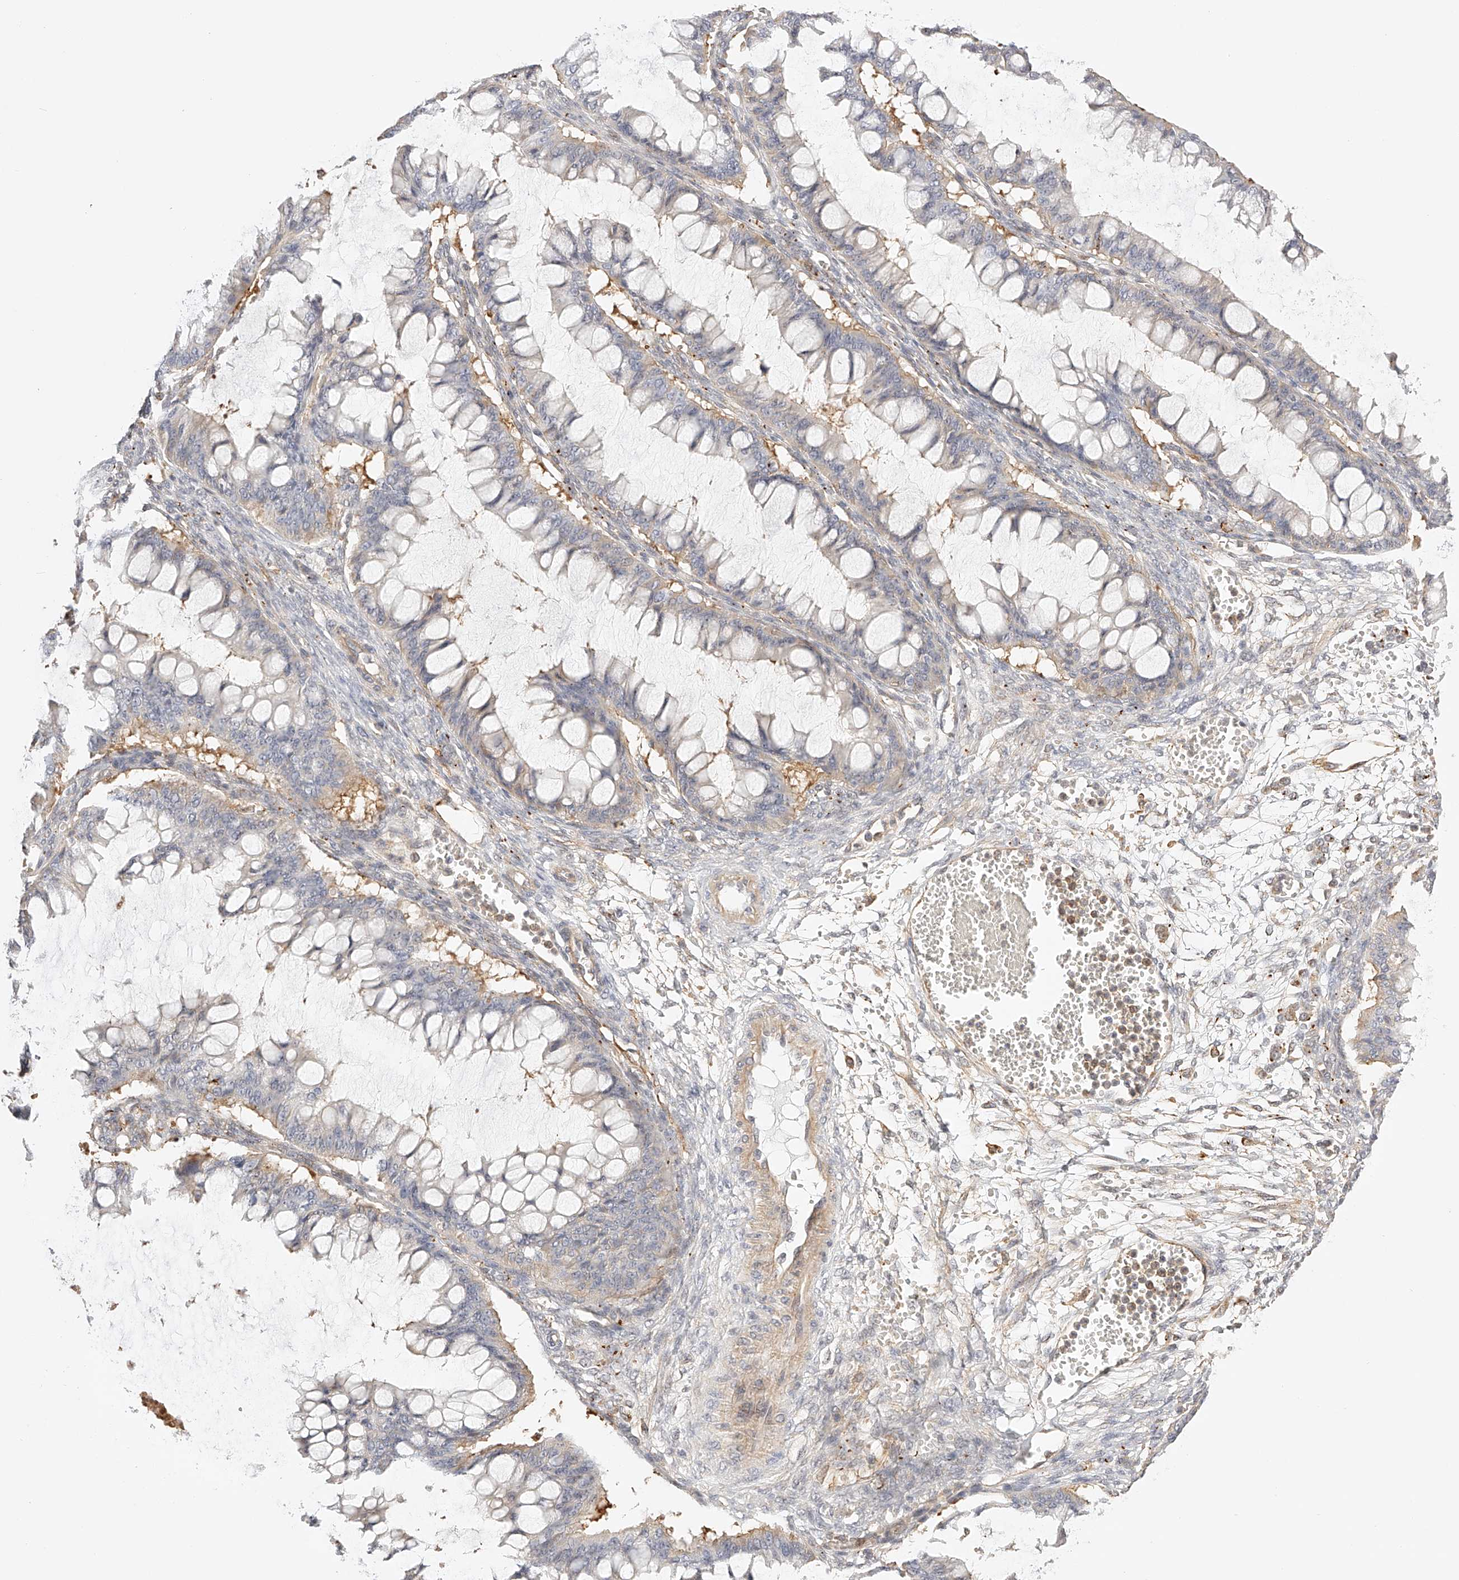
{"staining": {"intensity": "negative", "quantity": "none", "location": "none"}, "tissue": "ovarian cancer", "cell_type": "Tumor cells", "image_type": "cancer", "snomed": [{"axis": "morphology", "description": "Cystadenocarcinoma, mucinous, NOS"}, {"axis": "topography", "description": "Ovary"}], "caption": "A micrograph of ovarian mucinous cystadenocarcinoma stained for a protein reveals no brown staining in tumor cells. The staining was performed using DAB to visualize the protein expression in brown, while the nuclei were stained in blue with hematoxylin (Magnification: 20x).", "gene": "SYNC", "patient": {"sex": "female", "age": 73}}